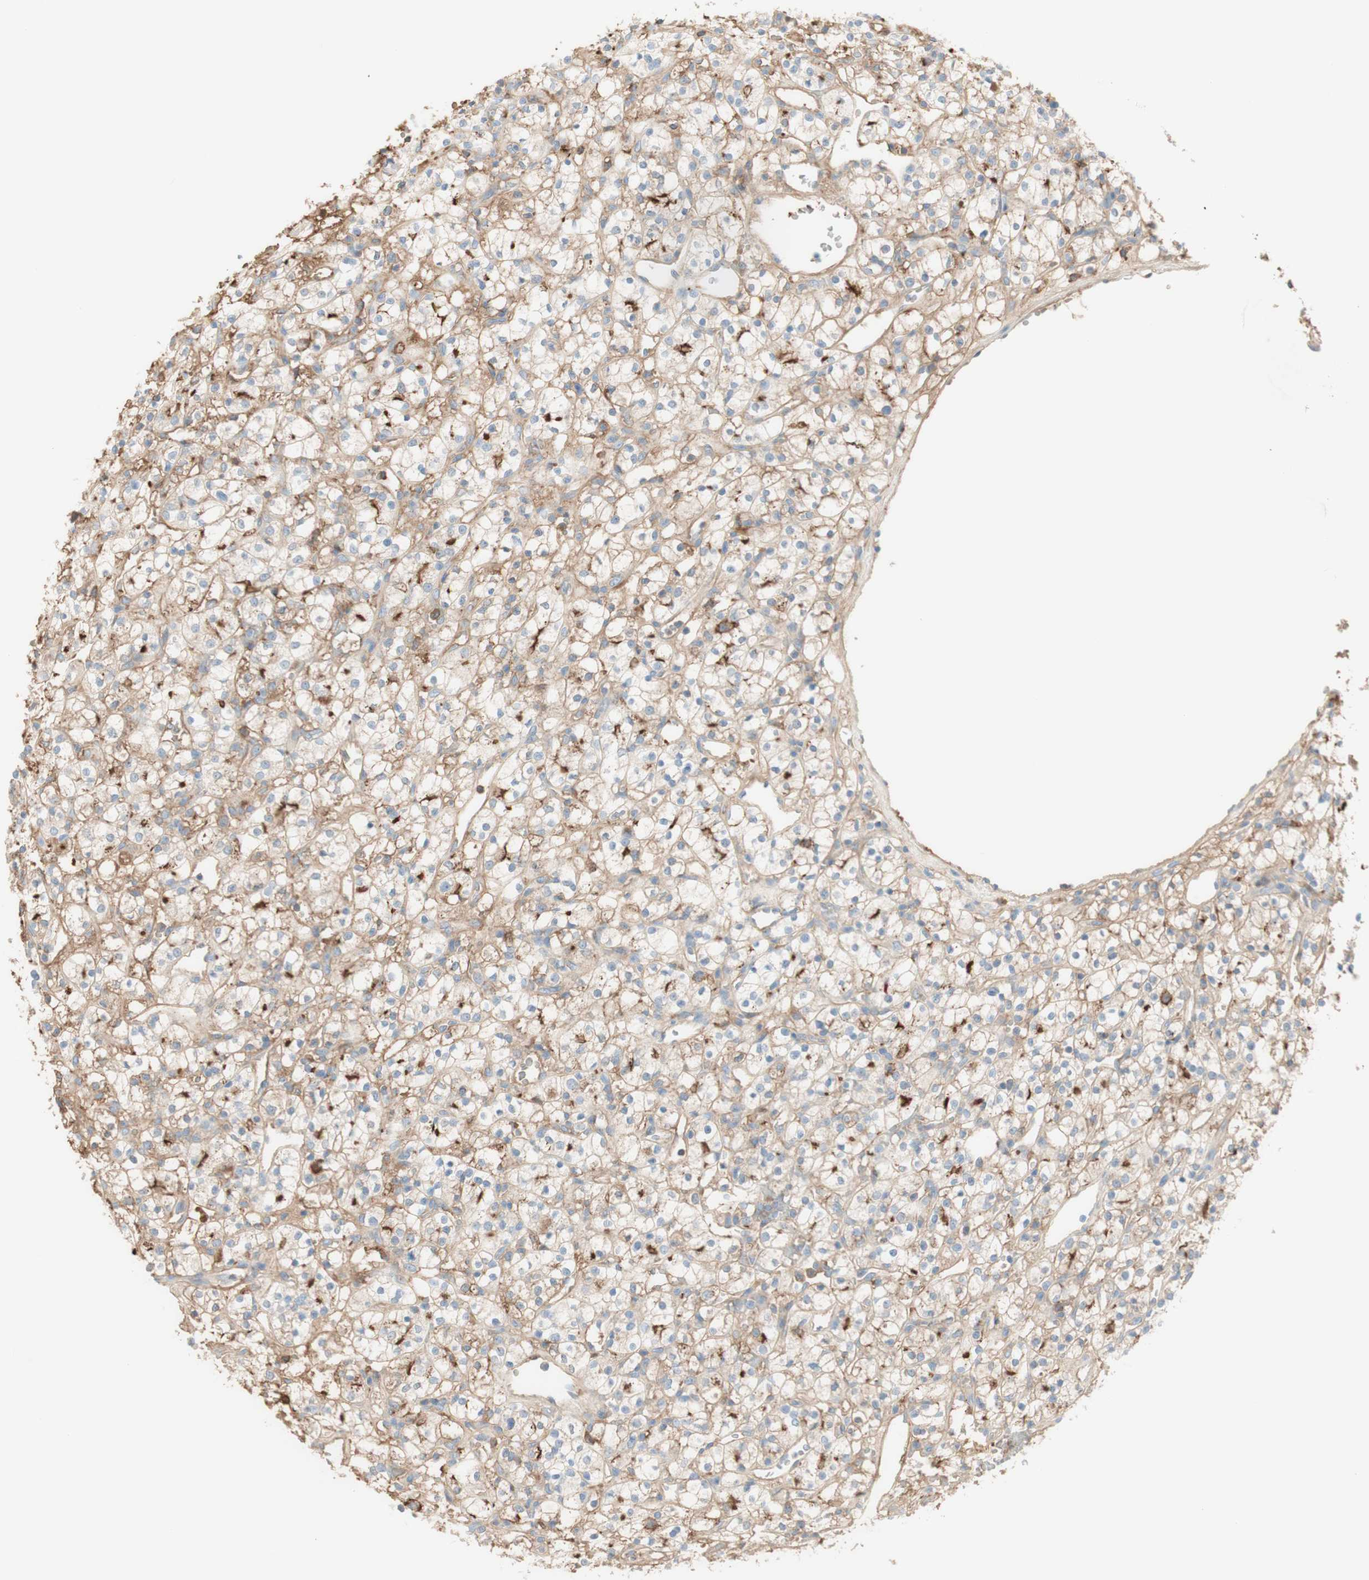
{"staining": {"intensity": "moderate", "quantity": "25%-75%", "location": "cytoplasmic/membranous"}, "tissue": "renal cancer", "cell_type": "Tumor cells", "image_type": "cancer", "snomed": [{"axis": "morphology", "description": "Adenocarcinoma, NOS"}, {"axis": "topography", "description": "Kidney"}], "caption": "Immunohistochemical staining of human renal cancer (adenocarcinoma) exhibits medium levels of moderate cytoplasmic/membranous positivity in approximately 25%-75% of tumor cells.", "gene": "KNG1", "patient": {"sex": "female", "age": 60}}